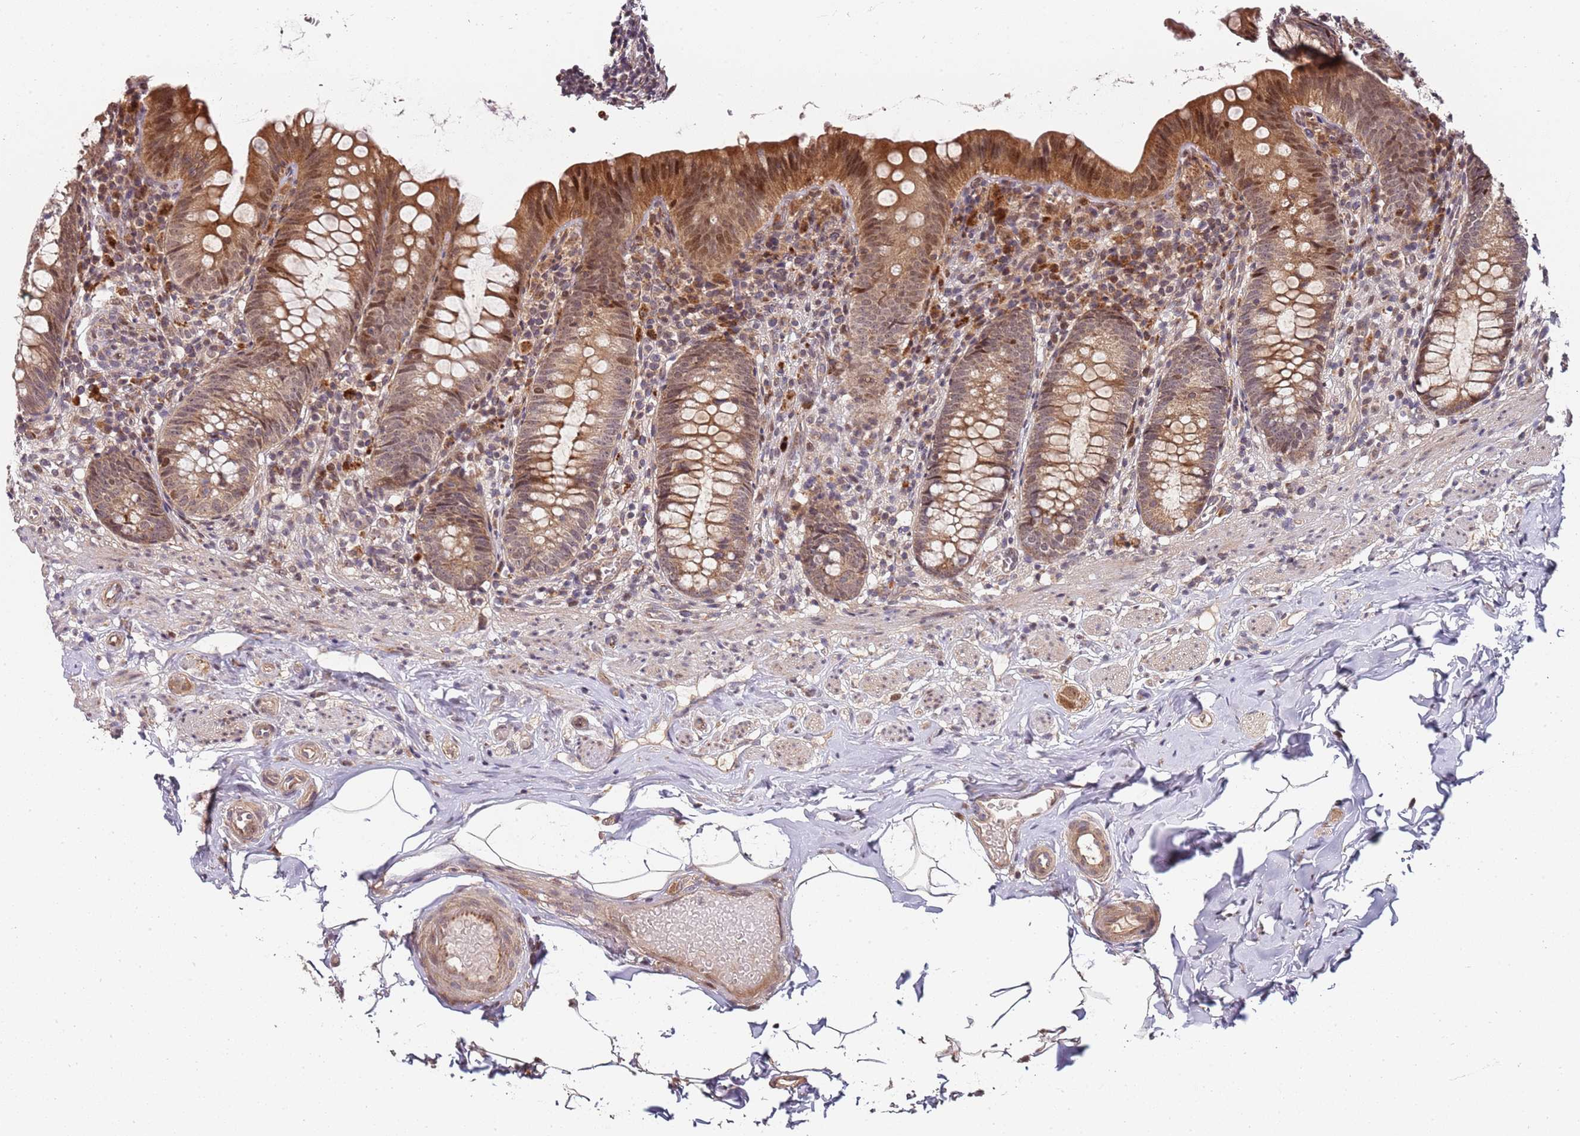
{"staining": {"intensity": "moderate", "quantity": ">75%", "location": "cytoplasmic/membranous"}, "tissue": "appendix", "cell_type": "Glandular cells", "image_type": "normal", "snomed": [{"axis": "morphology", "description": "Normal tissue, NOS"}, {"axis": "topography", "description": "Appendix"}], "caption": "IHC (DAB (3,3'-diaminobenzidine)) staining of unremarkable appendix reveals moderate cytoplasmic/membranous protein expression in about >75% of glandular cells. (IHC, brightfield microscopy, high magnification).", "gene": "EDC3", "patient": {"sex": "male", "age": 55}}